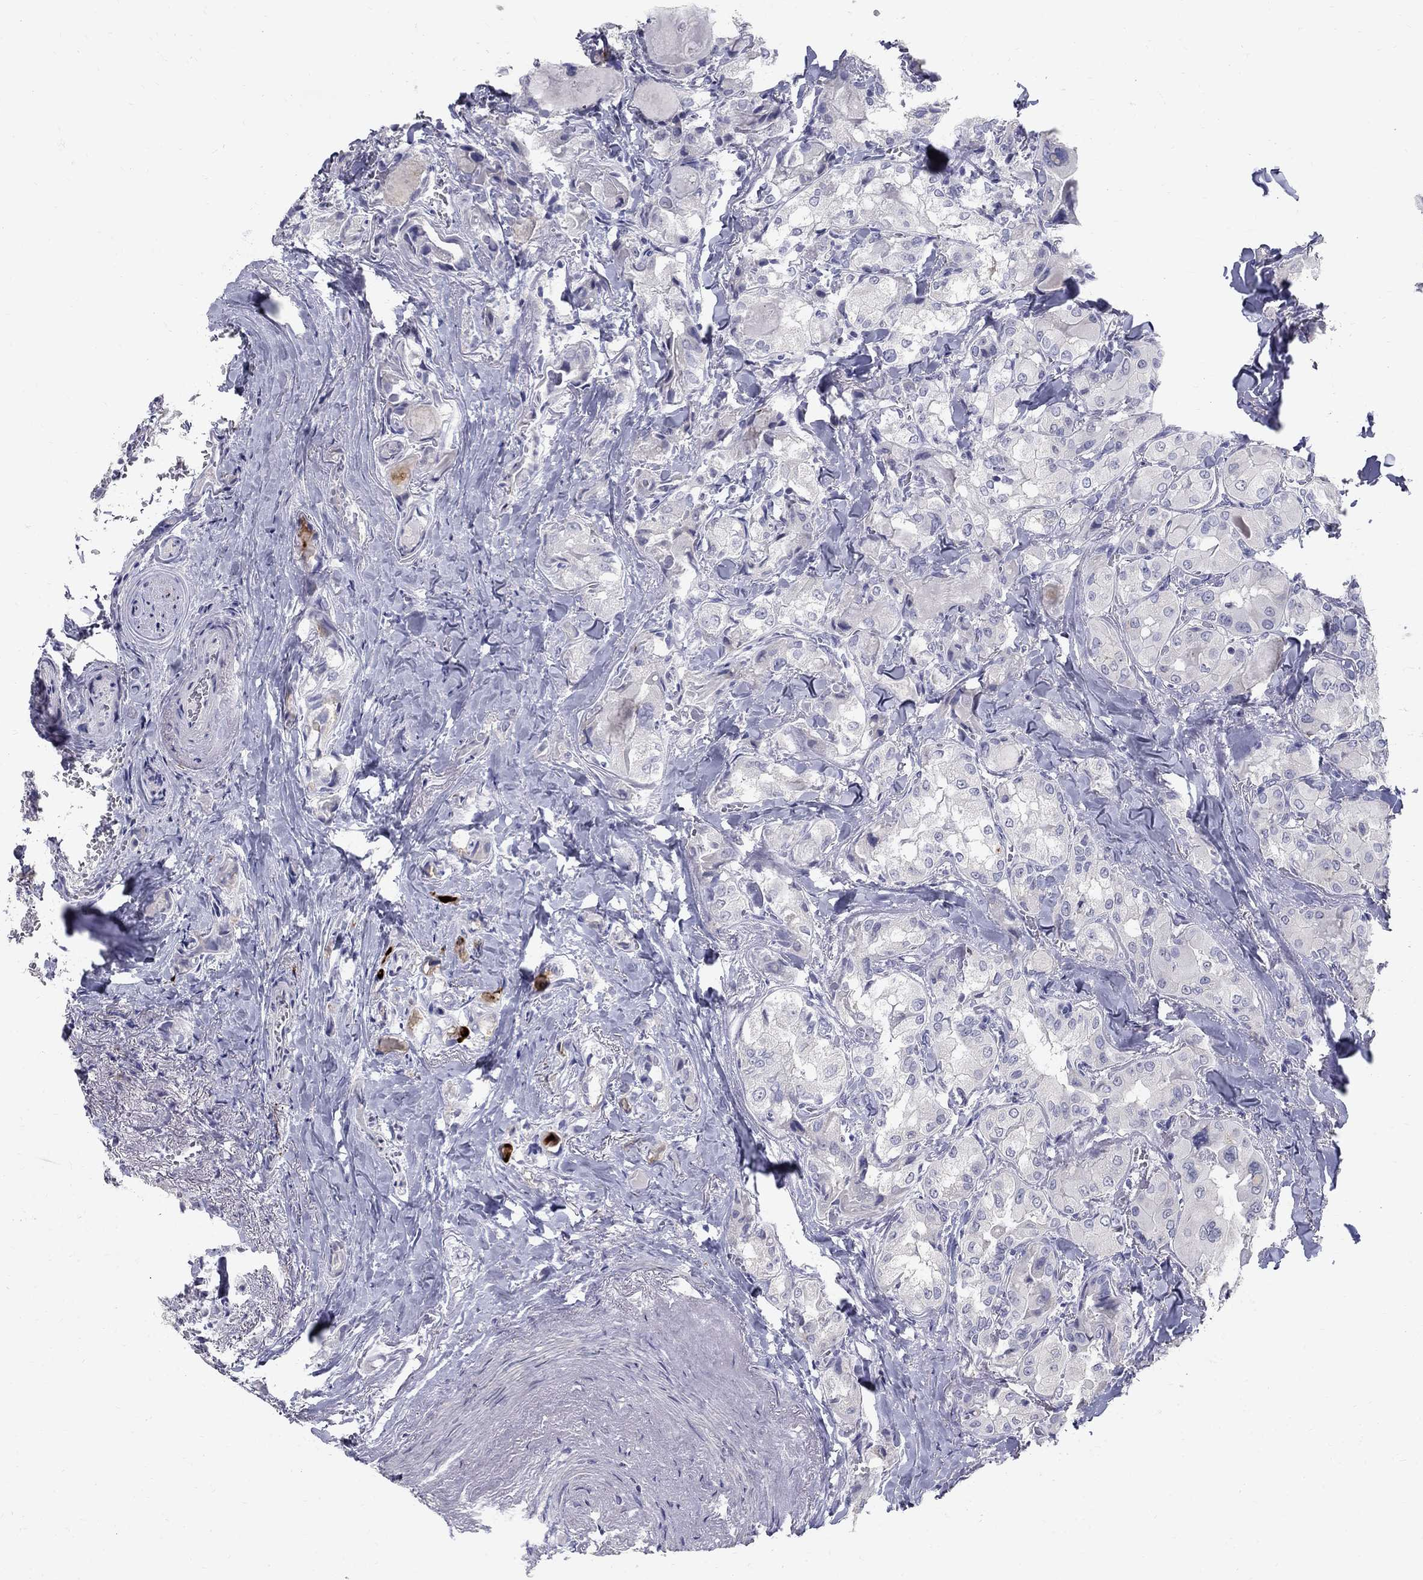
{"staining": {"intensity": "negative", "quantity": "none", "location": "none"}, "tissue": "thyroid cancer", "cell_type": "Tumor cells", "image_type": "cancer", "snomed": [{"axis": "morphology", "description": "Normal tissue, NOS"}, {"axis": "morphology", "description": "Papillary adenocarcinoma, NOS"}, {"axis": "topography", "description": "Thyroid gland"}], "caption": "Immunohistochemistry micrograph of neoplastic tissue: human thyroid papillary adenocarcinoma stained with DAB (3,3'-diaminobenzidine) exhibits no significant protein staining in tumor cells.", "gene": "TP53TG5", "patient": {"sex": "female", "age": 66}}